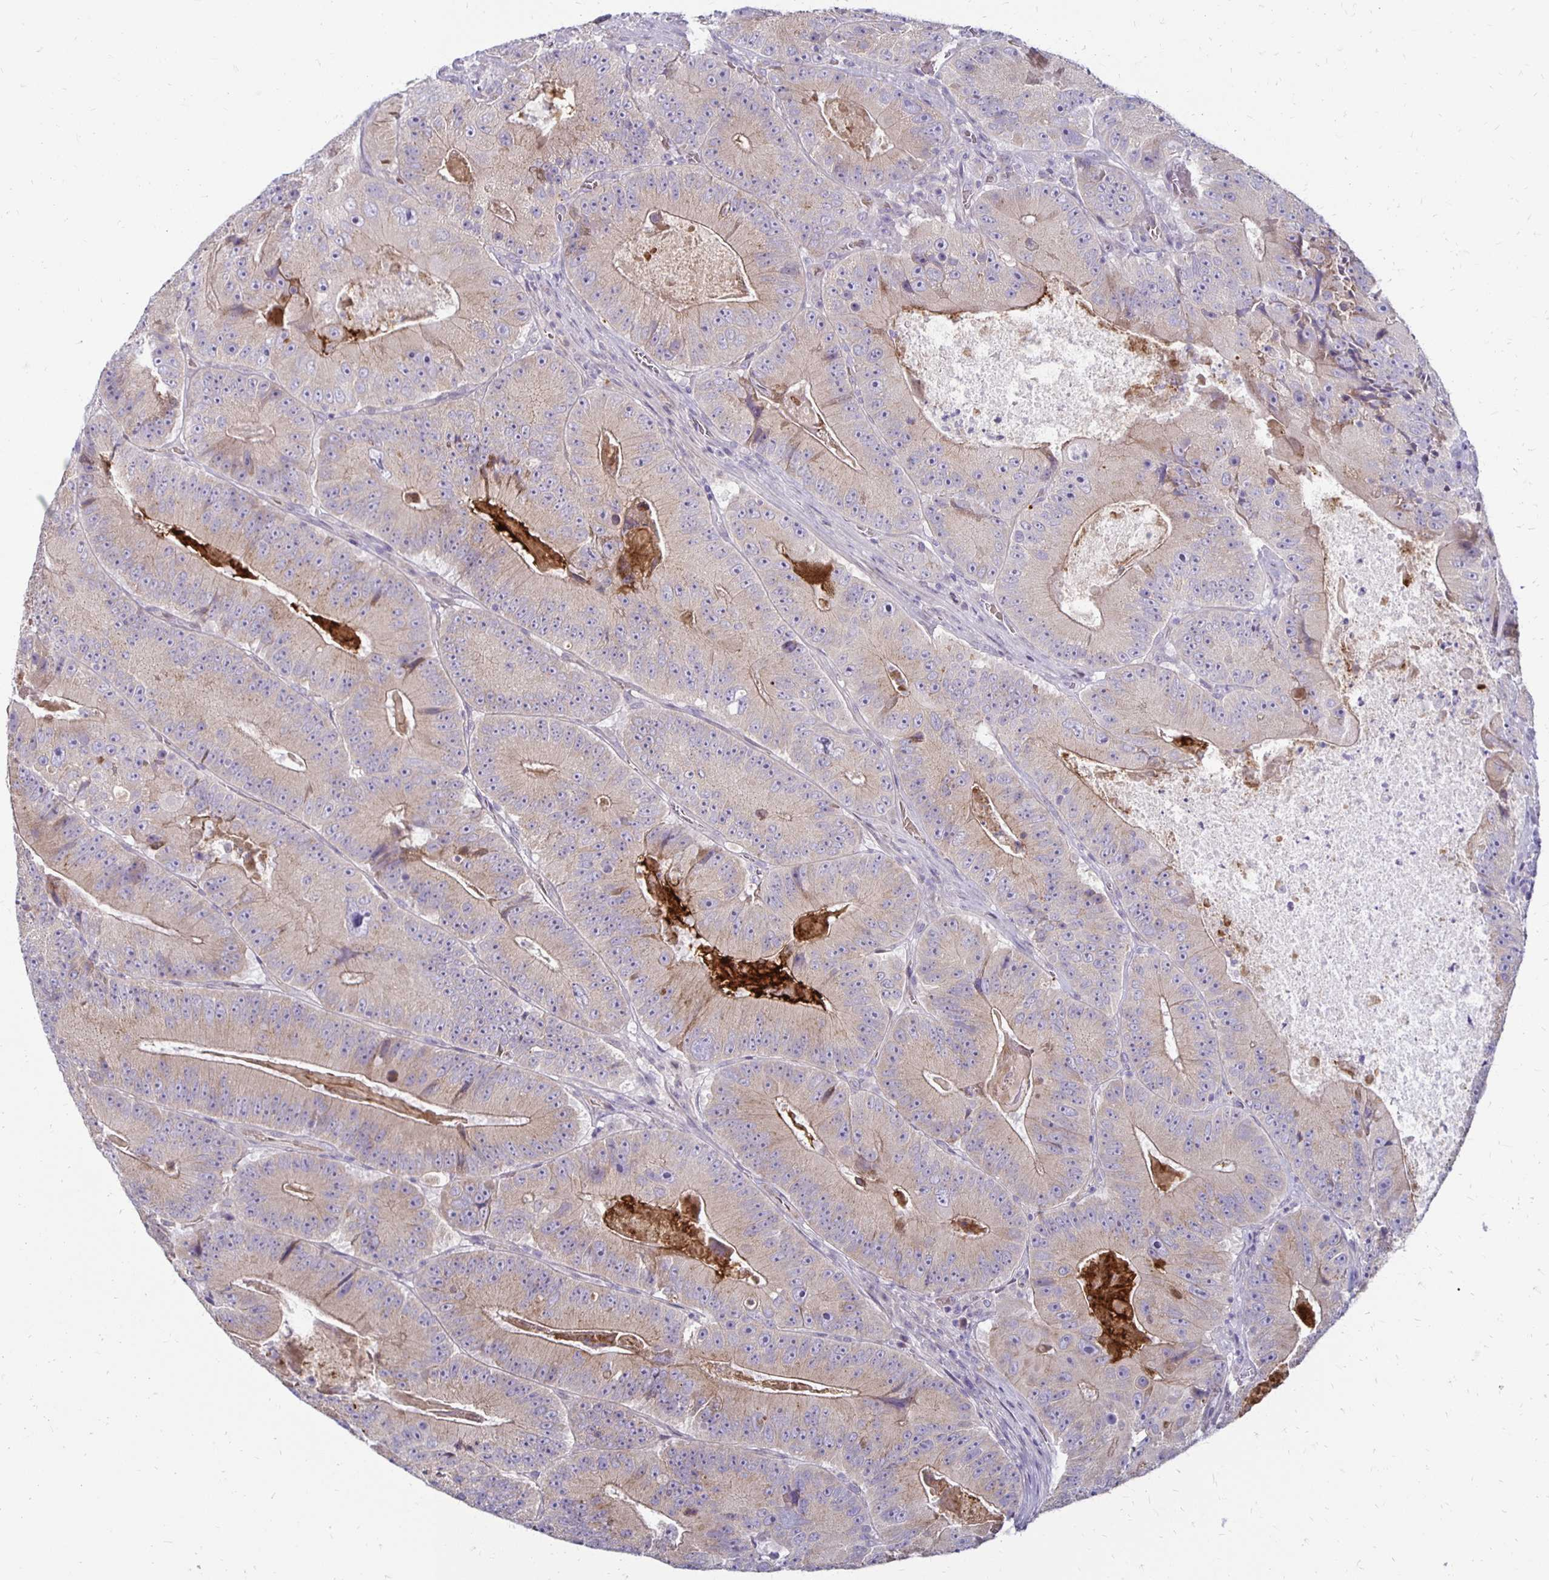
{"staining": {"intensity": "weak", "quantity": "25%-75%", "location": "cytoplasmic/membranous"}, "tissue": "colorectal cancer", "cell_type": "Tumor cells", "image_type": "cancer", "snomed": [{"axis": "morphology", "description": "Adenocarcinoma, NOS"}, {"axis": "topography", "description": "Colon"}], "caption": "Weak cytoplasmic/membranous protein expression is seen in about 25%-75% of tumor cells in colorectal cancer.", "gene": "KATNBL1", "patient": {"sex": "female", "age": 86}}